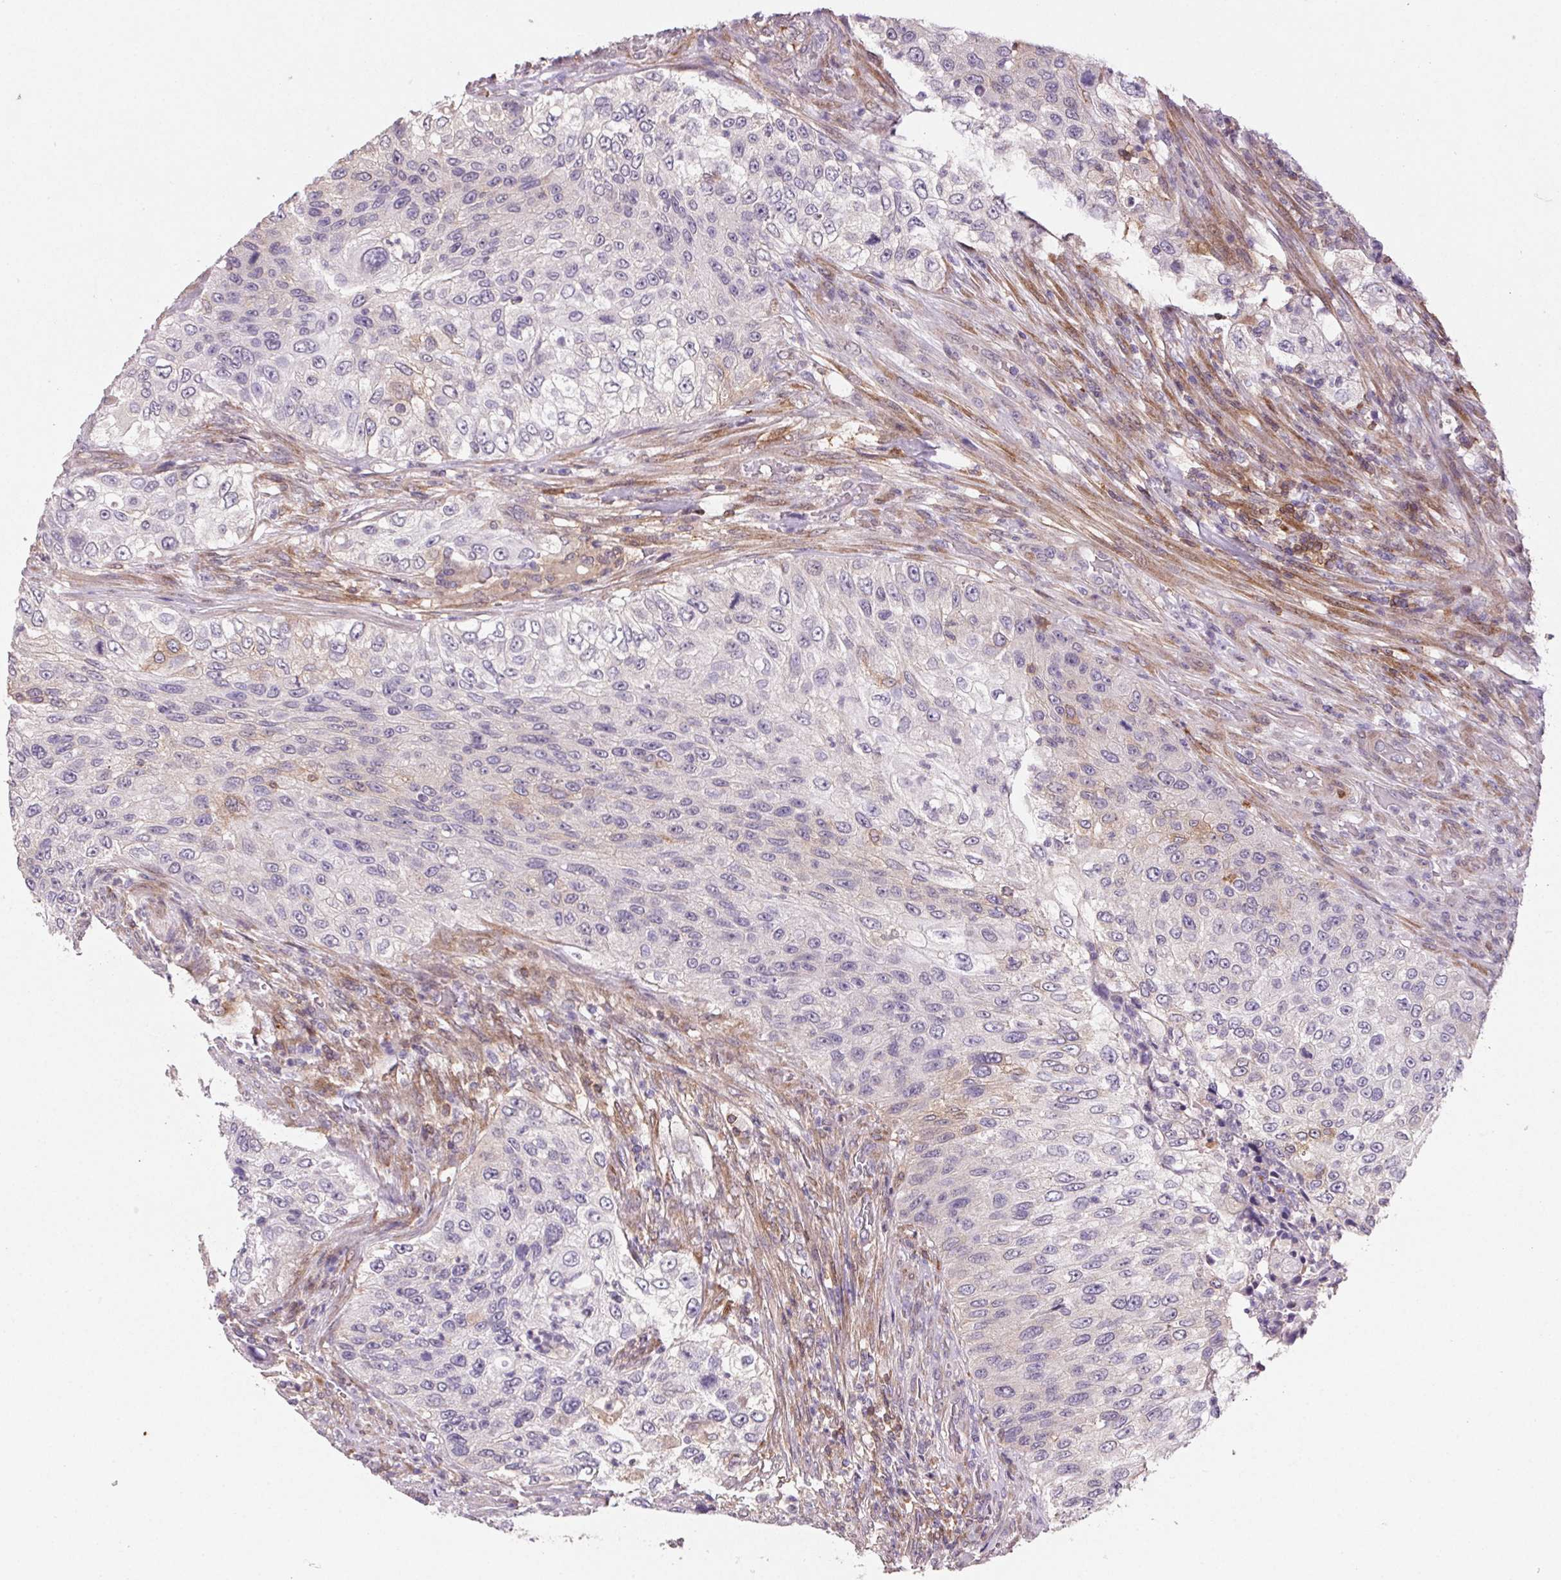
{"staining": {"intensity": "negative", "quantity": "none", "location": "none"}, "tissue": "urothelial cancer", "cell_type": "Tumor cells", "image_type": "cancer", "snomed": [{"axis": "morphology", "description": "Urothelial carcinoma, High grade"}, {"axis": "topography", "description": "Urinary bladder"}], "caption": "Tumor cells are negative for brown protein staining in urothelial carcinoma (high-grade).", "gene": "GBP1", "patient": {"sex": "female", "age": 60}}